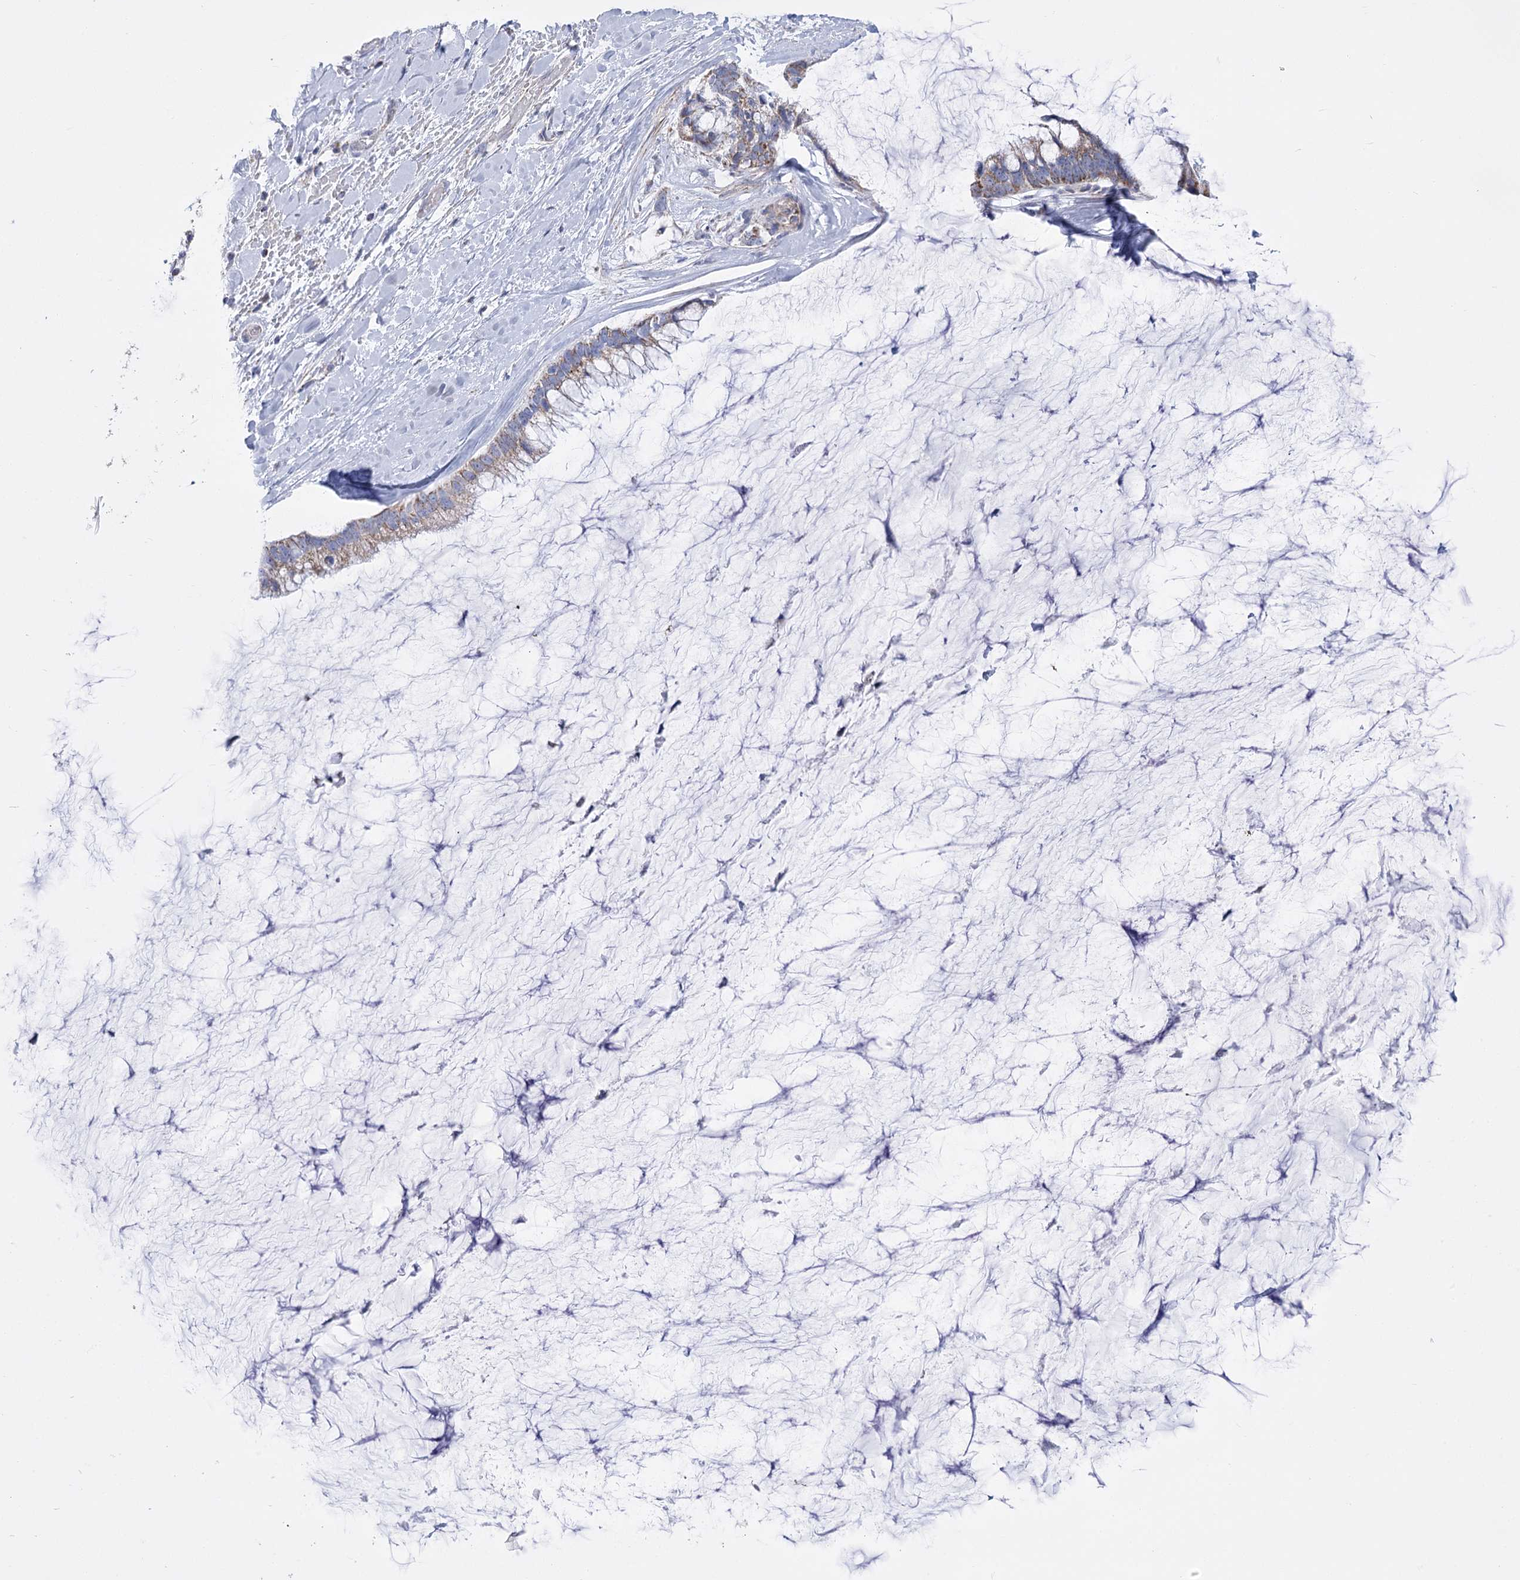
{"staining": {"intensity": "weak", "quantity": ">75%", "location": "cytoplasmic/membranous"}, "tissue": "ovarian cancer", "cell_type": "Tumor cells", "image_type": "cancer", "snomed": [{"axis": "morphology", "description": "Cystadenocarcinoma, mucinous, NOS"}, {"axis": "topography", "description": "Ovary"}], "caption": "Immunohistochemistry image of ovarian cancer (mucinous cystadenocarcinoma) stained for a protein (brown), which displays low levels of weak cytoplasmic/membranous expression in about >75% of tumor cells.", "gene": "PDHB", "patient": {"sex": "female", "age": 39}}